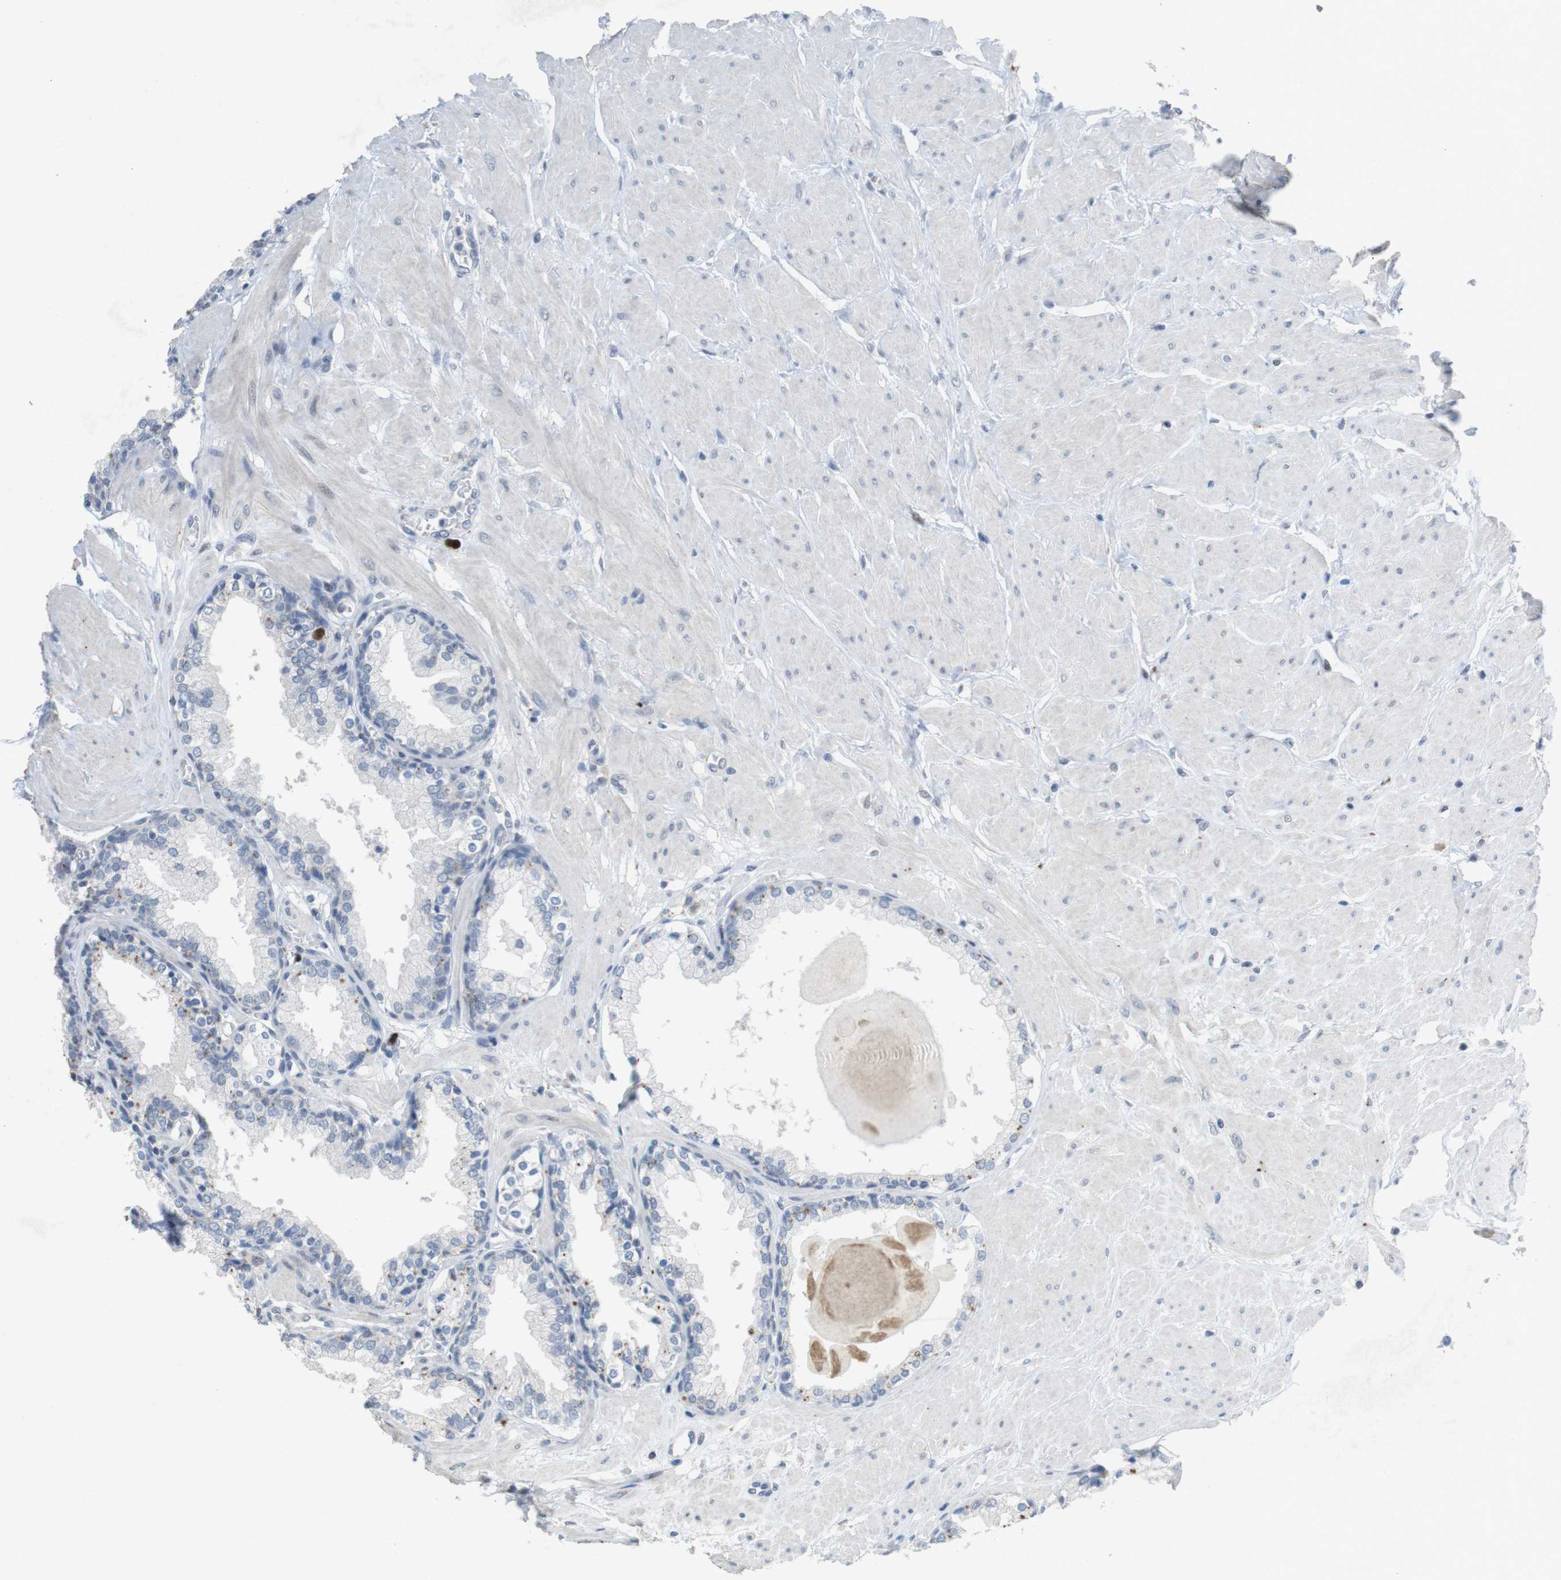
{"staining": {"intensity": "negative", "quantity": "none", "location": "none"}, "tissue": "prostate", "cell_type": "Glandular cells", "image_type": "normal", "snomed": [{"axis": "morphology", "description": "Normal tissue, NOS"}, {"axis": "topography", "description": "Prostate"}], "caption": "IHC micrograph of normal prostate: prostate stained with DAB shows no significant protein positivity in glandular cells. Brightfield microscopy of IHC stained with DAB (brown) and hematoxylin (blue), captured at high magnification.", "gene": "KPNA2", "patient": {"sex": "male", "age": 51}}